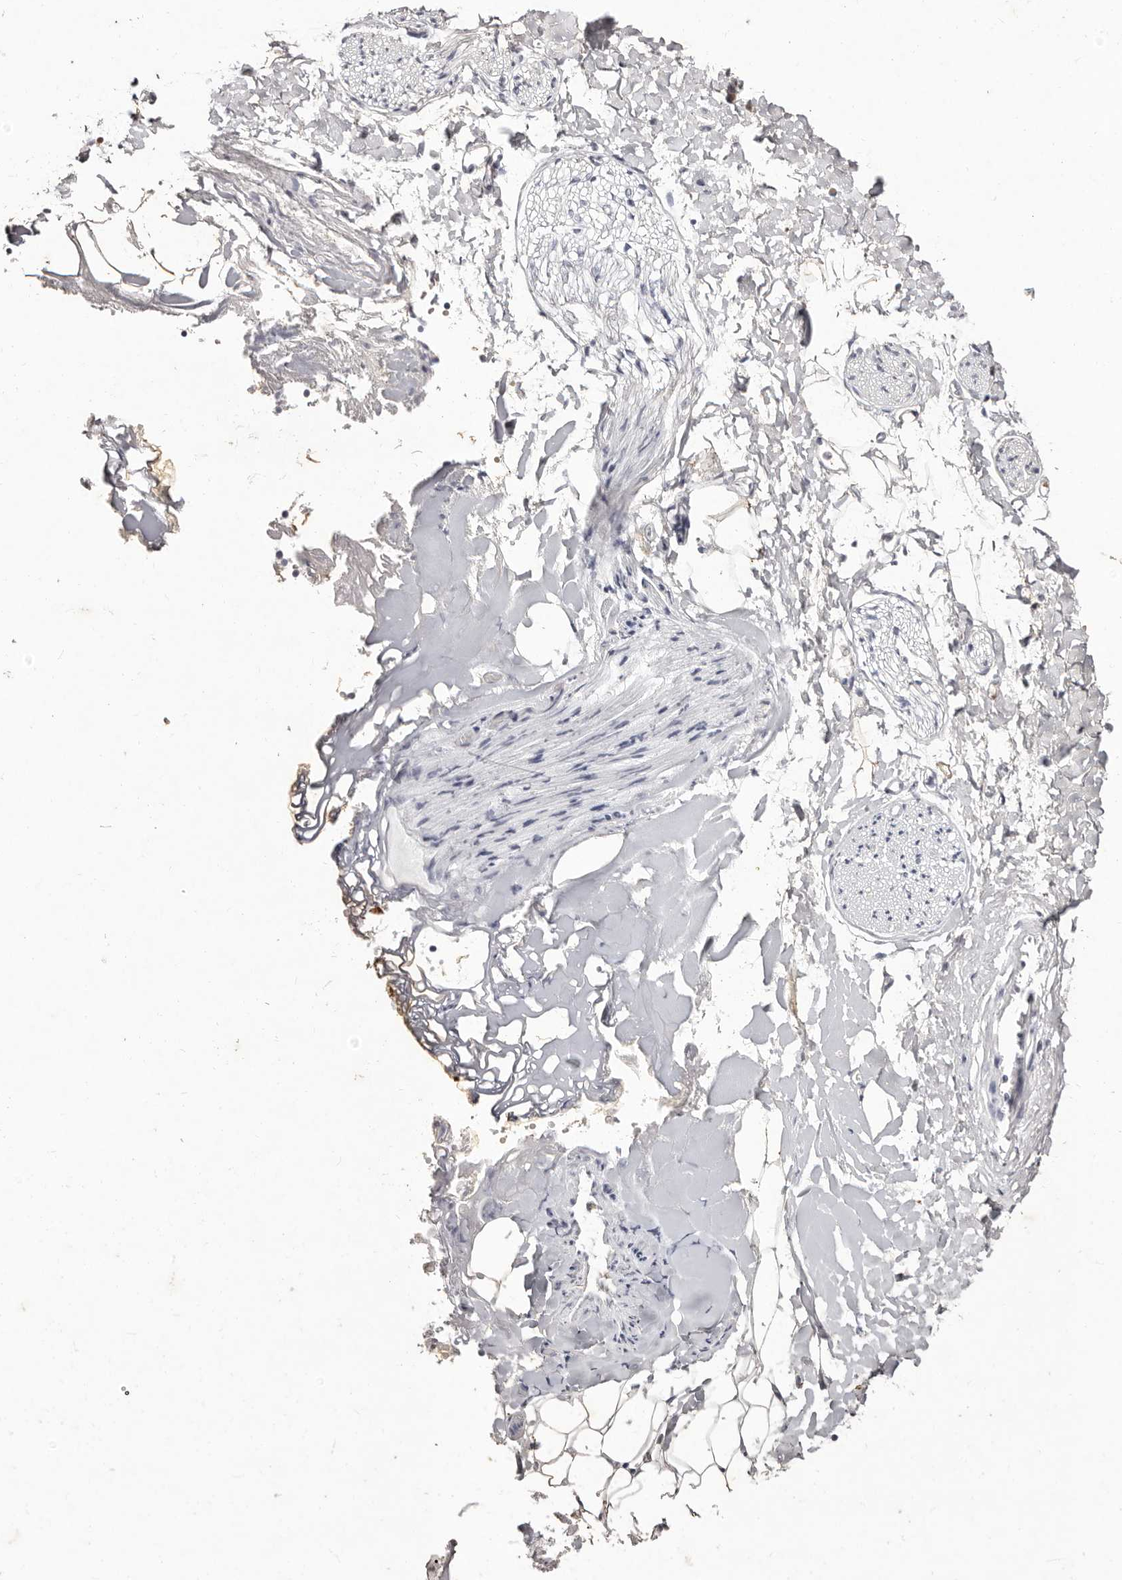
{"staining": {"intensity": "moderate", "quantity": "25%-75%", "location": "cytoplasmic/membranous"}, "tissue": "adipose tissue", "cell_type": "Adipocytes", "image_type": "normal", "snomed": [{"axis": "morphology", "description": "Normal tissue, NOS"}, {"axis": "morphology", "description": "Adenocarcinoma, NOS"}, {"axis": "topography", "description": "Smooth muscle"}, {"axis": "topography", "description": "Colon"}], "caption": "Moderate cytoplasmic/membranous expression is appreciated in about 25%-75% of adipocytes in unremarkable adipose tissue. The staining was performed using DAB, with brown indicating positive protein expression. Nuclei are stained blue with hematoxylin.", "gene": "SCUBE2", "patient": {"sex": "male", "age": 14}}